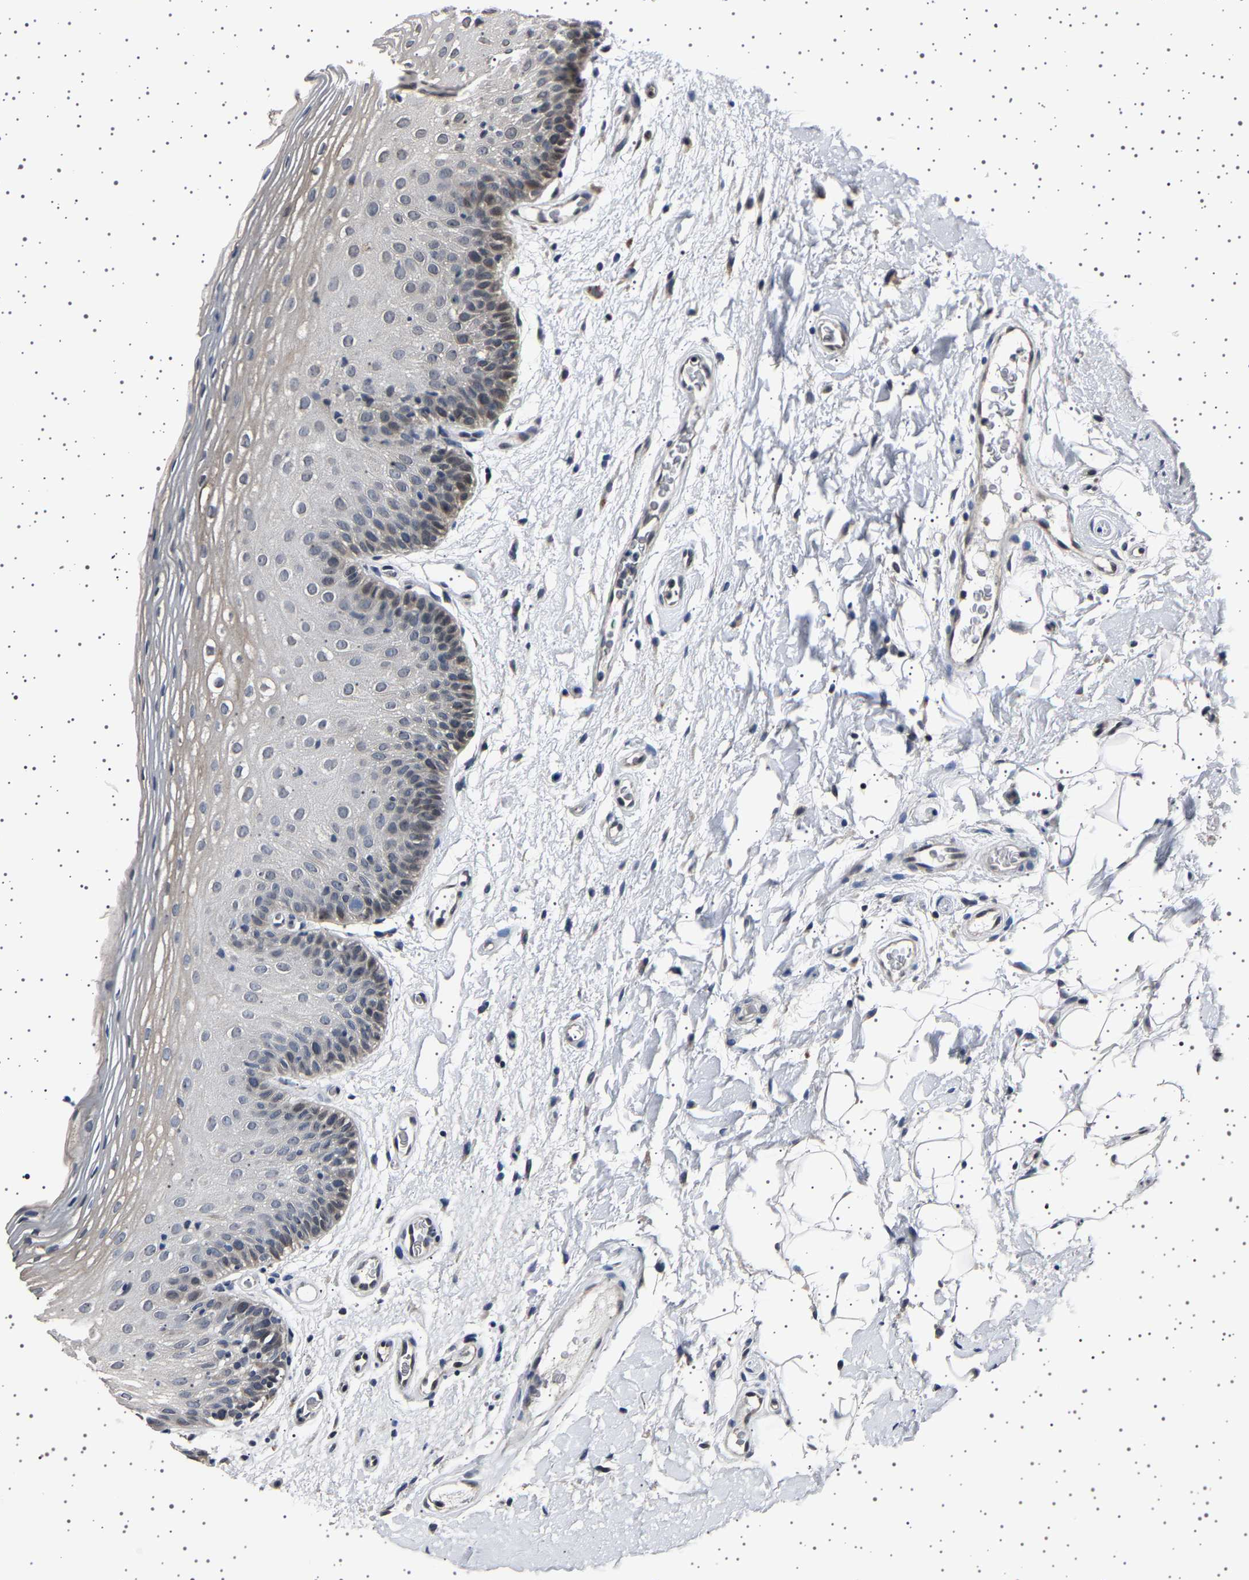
{"staining": {"intensity": "weak", "quantity": "<25%", "location": "cytoplasmic/membranous"}, "tissue": "oral mucosa", "cell_type": "Squamous epithelial cells", "image_type": "normal", "snomed": [{"axis": "morphology", "description": "Normal tissue, NOS"}, {"axis": "morphology", "description": "Squamous cell carcinoma, NOS"}, {"axis": "topography", "description": "Skeletal muscle"}, {"axis": "topography", "description": "Oral tissue"}], "caption": "Immunohistochemical staining of unremarkable human oral mucosa reveals no significant expression in squamous epithelial cells. (DAB (3,3'-diaminobenzidine) immunohistochemistry (IHC) visualized using brightfield microscopy, high magnification).", "gene": "IL10RB", "patient": {"sex": "male", "age": 71}}